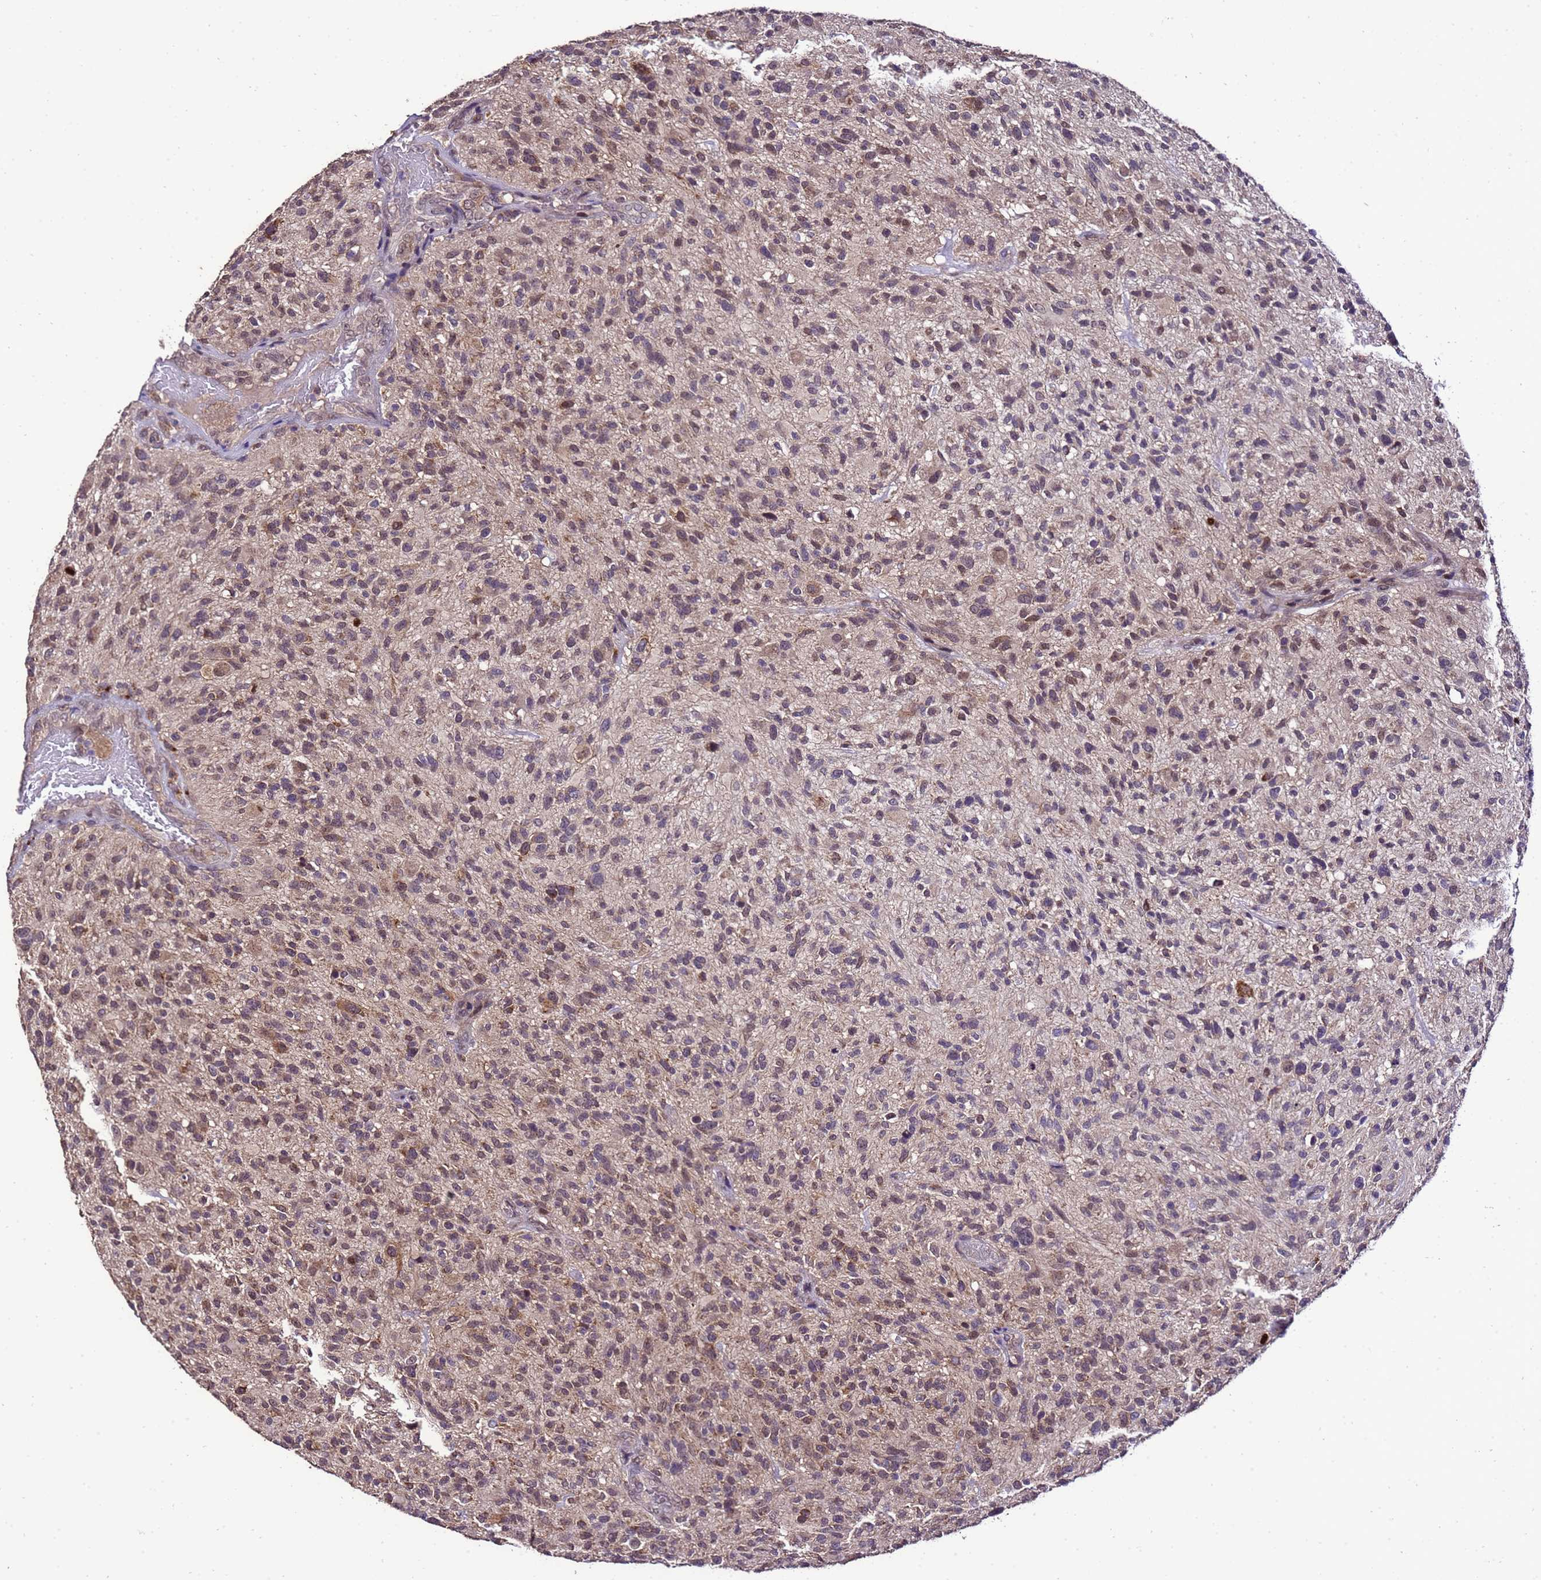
{"staining": {"intensity": "moderate", "quantity": "25%-75%", "location": "cytoplasmic/membranous"}, "tissue": "glioma", "cell_type": "Tumor cells", "image_type": "cancer", "snomed": [{"axis": "morphology", "description": "Glioma, malignant, High grade"}, {"axis": "topography", "description": "Brain"}], "caption": "IHC (DAB) staining of human glioma demonstrates moderate cytoplasmic/membranous protein staining in approximately 25%-75% of tumor cells. Using DAB (3,3'-diaminobenzidine) (brown) and hematoxylin (blue) stains, captured at high magnification using brightfield microscopy.", "gene": "ZNF329", "patient": {"sex": "male", "age": 47}}